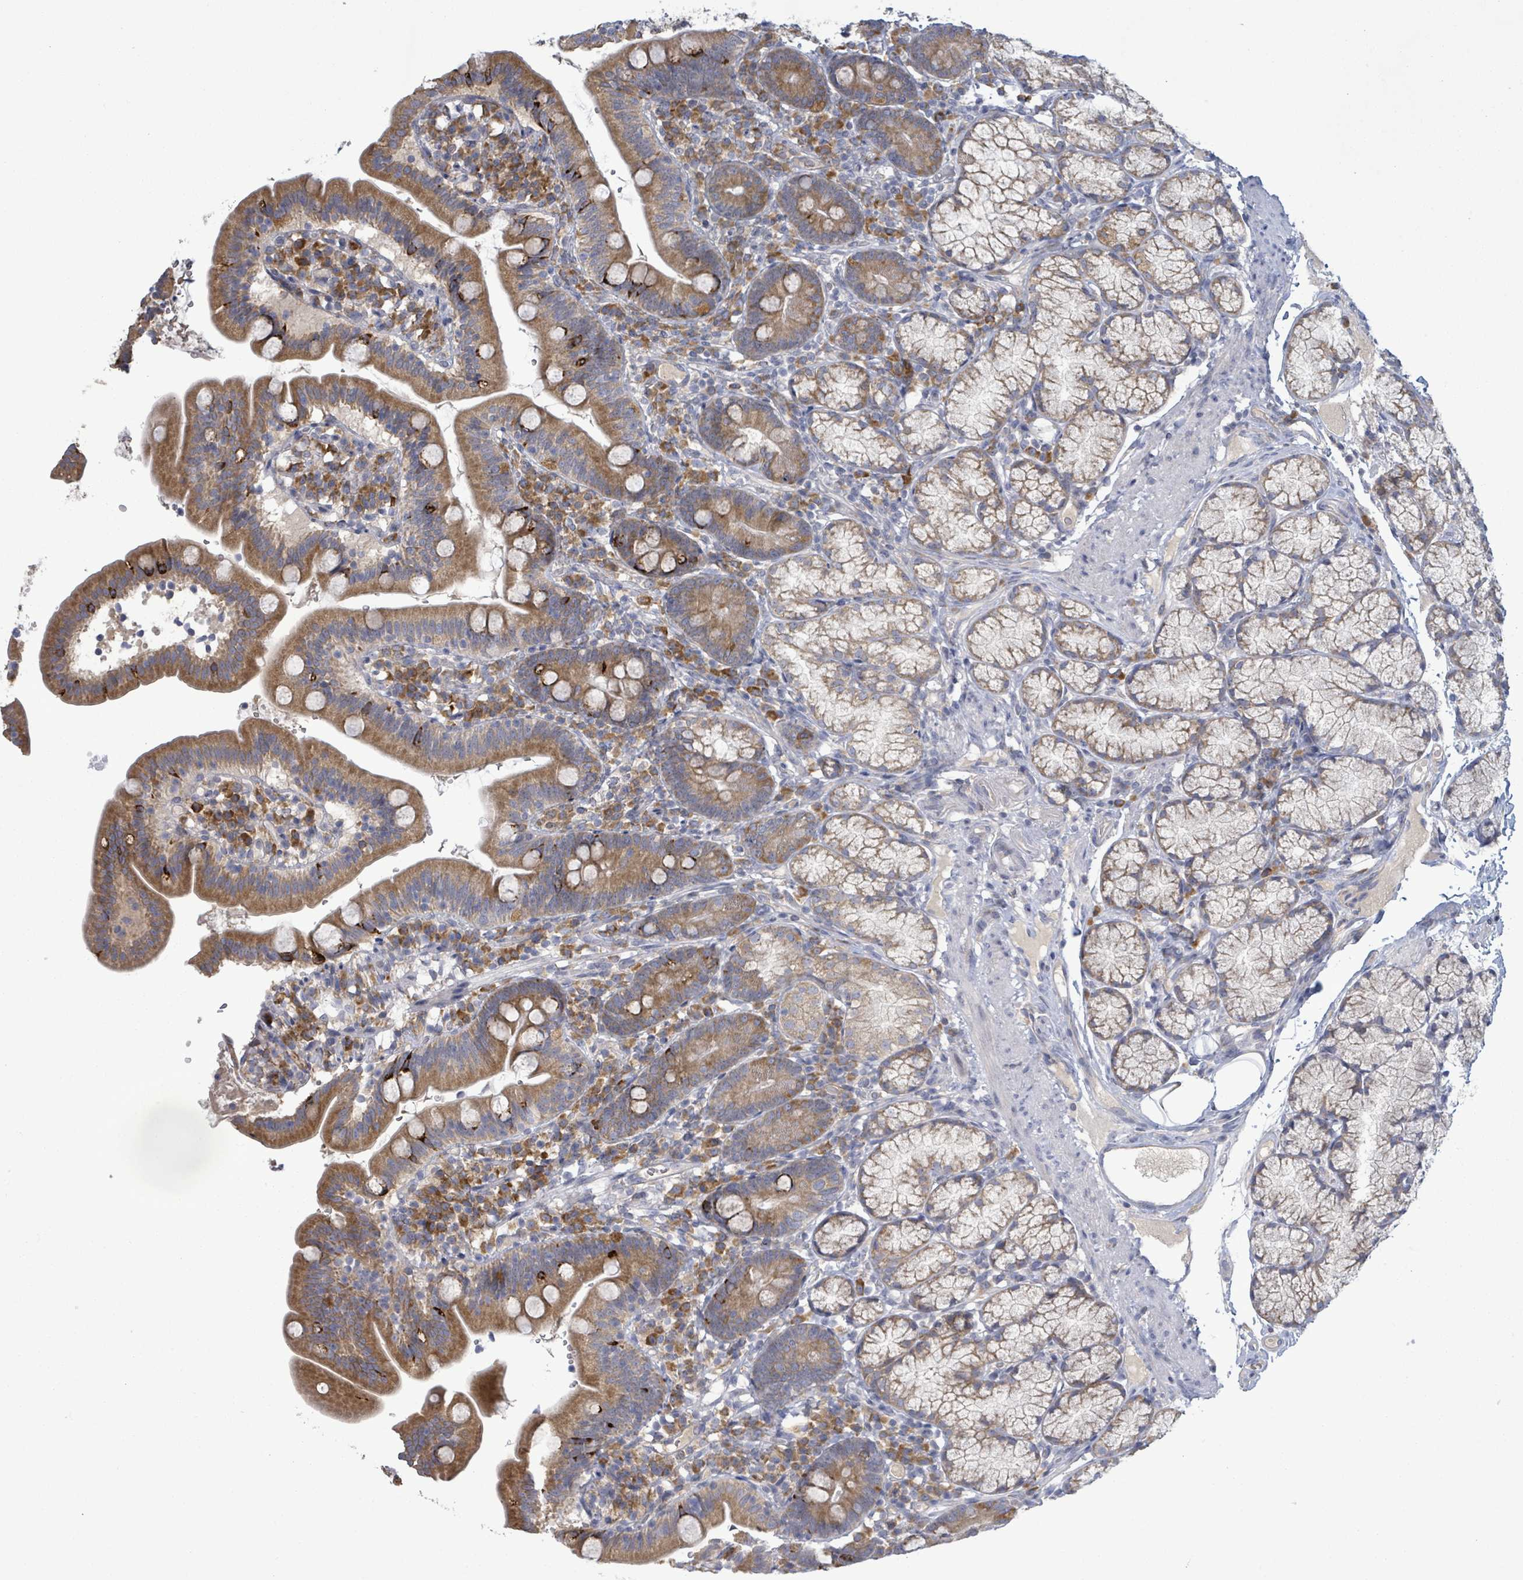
{"staining": {"intensity": "moderate", "quantity": ">75%", "location": "cytoplasmic/membranous"}, "tissue": "duodenum", "cell_type": "Glandular cells", "image_type": "normal", "snomed": [{"axis": "morphology", "description": "Normal tissue, NOS"}, {"axis": "topography", "description": "Duodenum"}], "caption": "Immunohistochemistry (DAB (3,3'-diaminobenzidine)) staining of unremarkable duodenum demonstrates moderate cytoplasmic/membranous protein staining in about >75% of glandular cells. (brown staining indicates protein expression, while blue staining denotes nuclei).", "gene": "ATP13A1", "patient": {"sex": "female", "age": 67}}